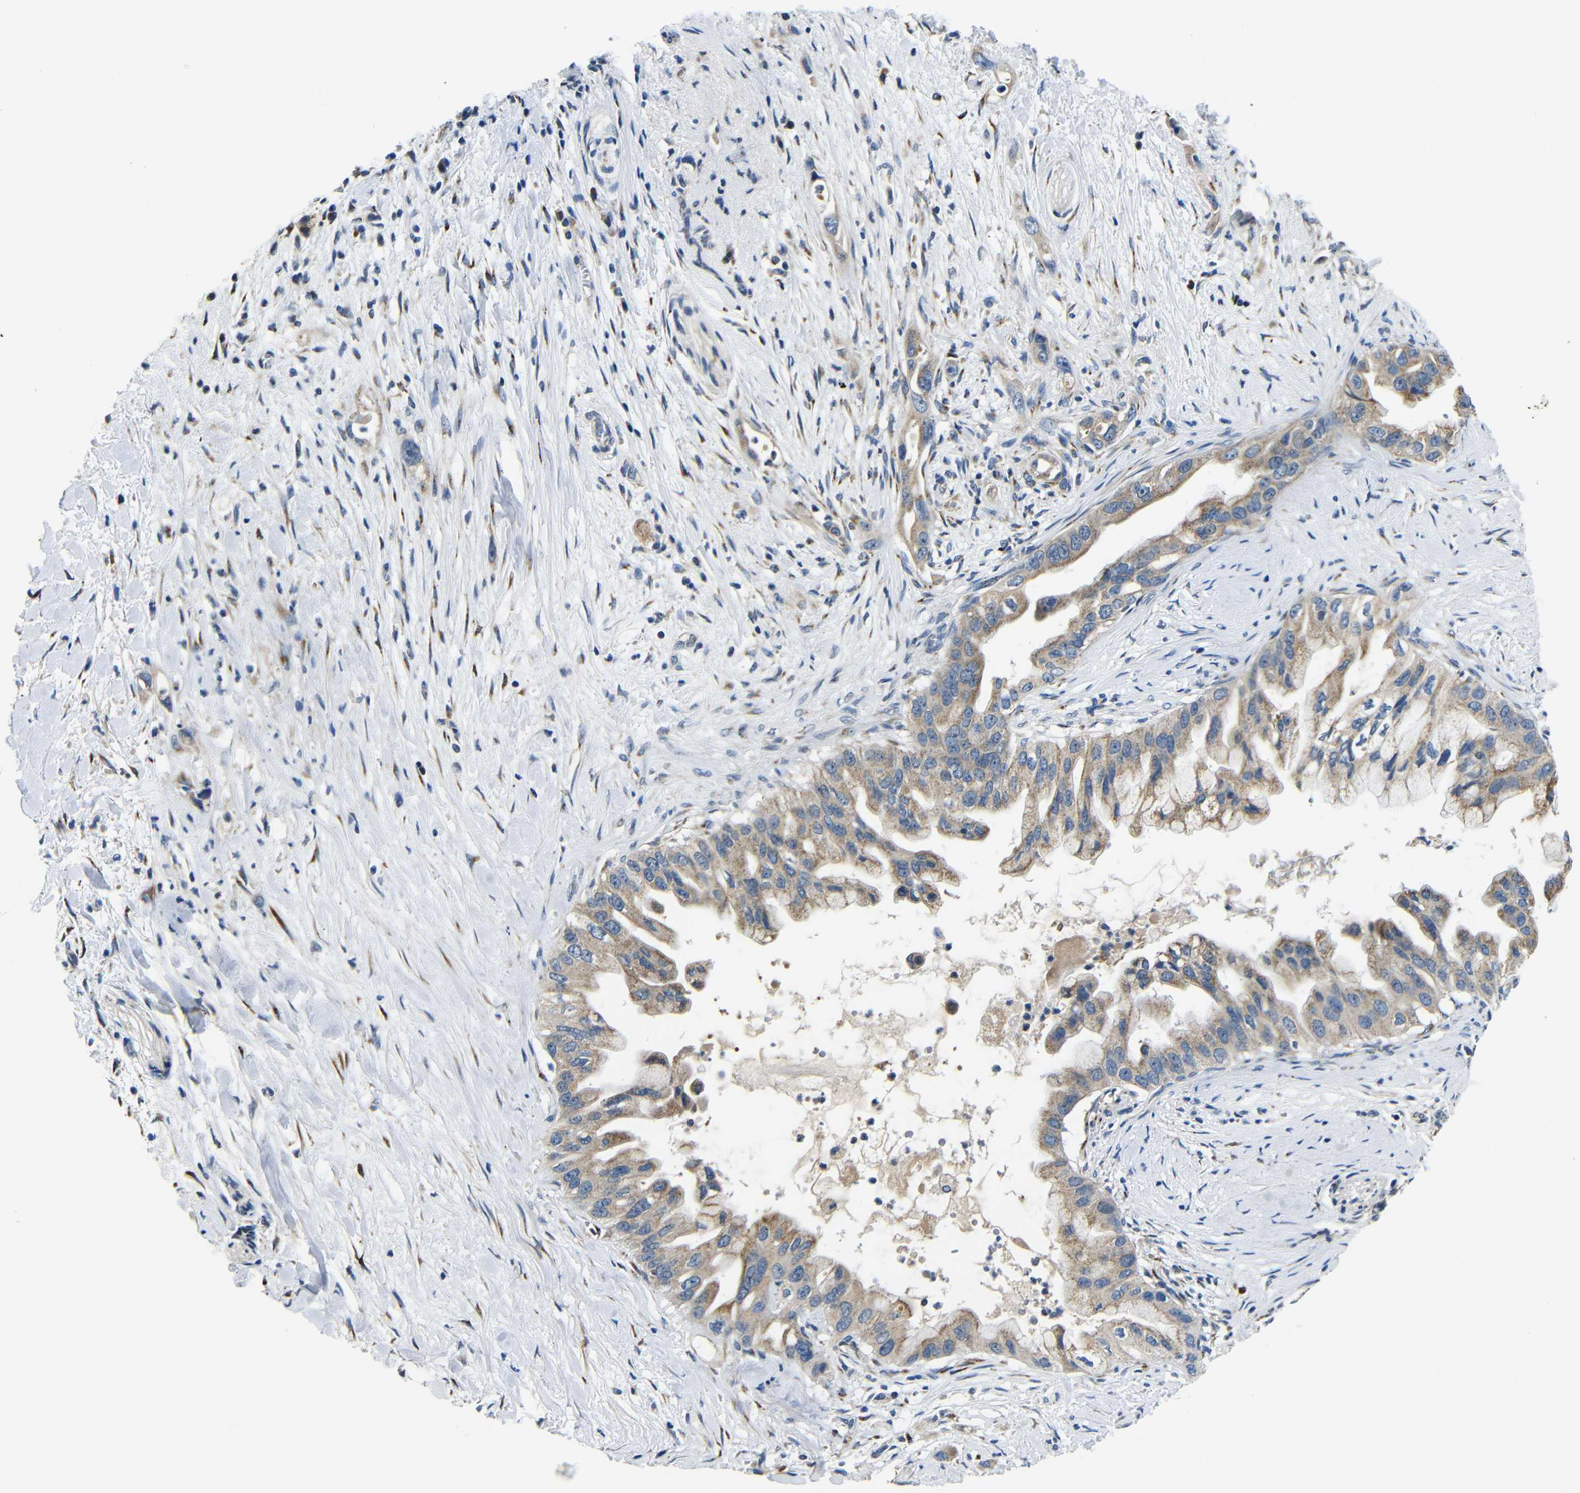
{"staining": {"intensity": "weak", "quantity": ">75%", "location": "cytoplasmic/membranous"}, "tissue": "pancreatic cancer", "cell_type": "Tumor cells", "image_type": "cancer", "snomed": [{"axis": "morphology", "description": "Adenocarcinoma, NOS"}, {"axis": "topography", "description": "Pancreas"}], "caption": "Protein analysis of pancreatic adenocarcinoma tissue shows weak cytoplasmic/membranous staining in about >75% of tumor cells.", "gene": "FKBP14", "patient": {"sex": "male", "age": 55}}